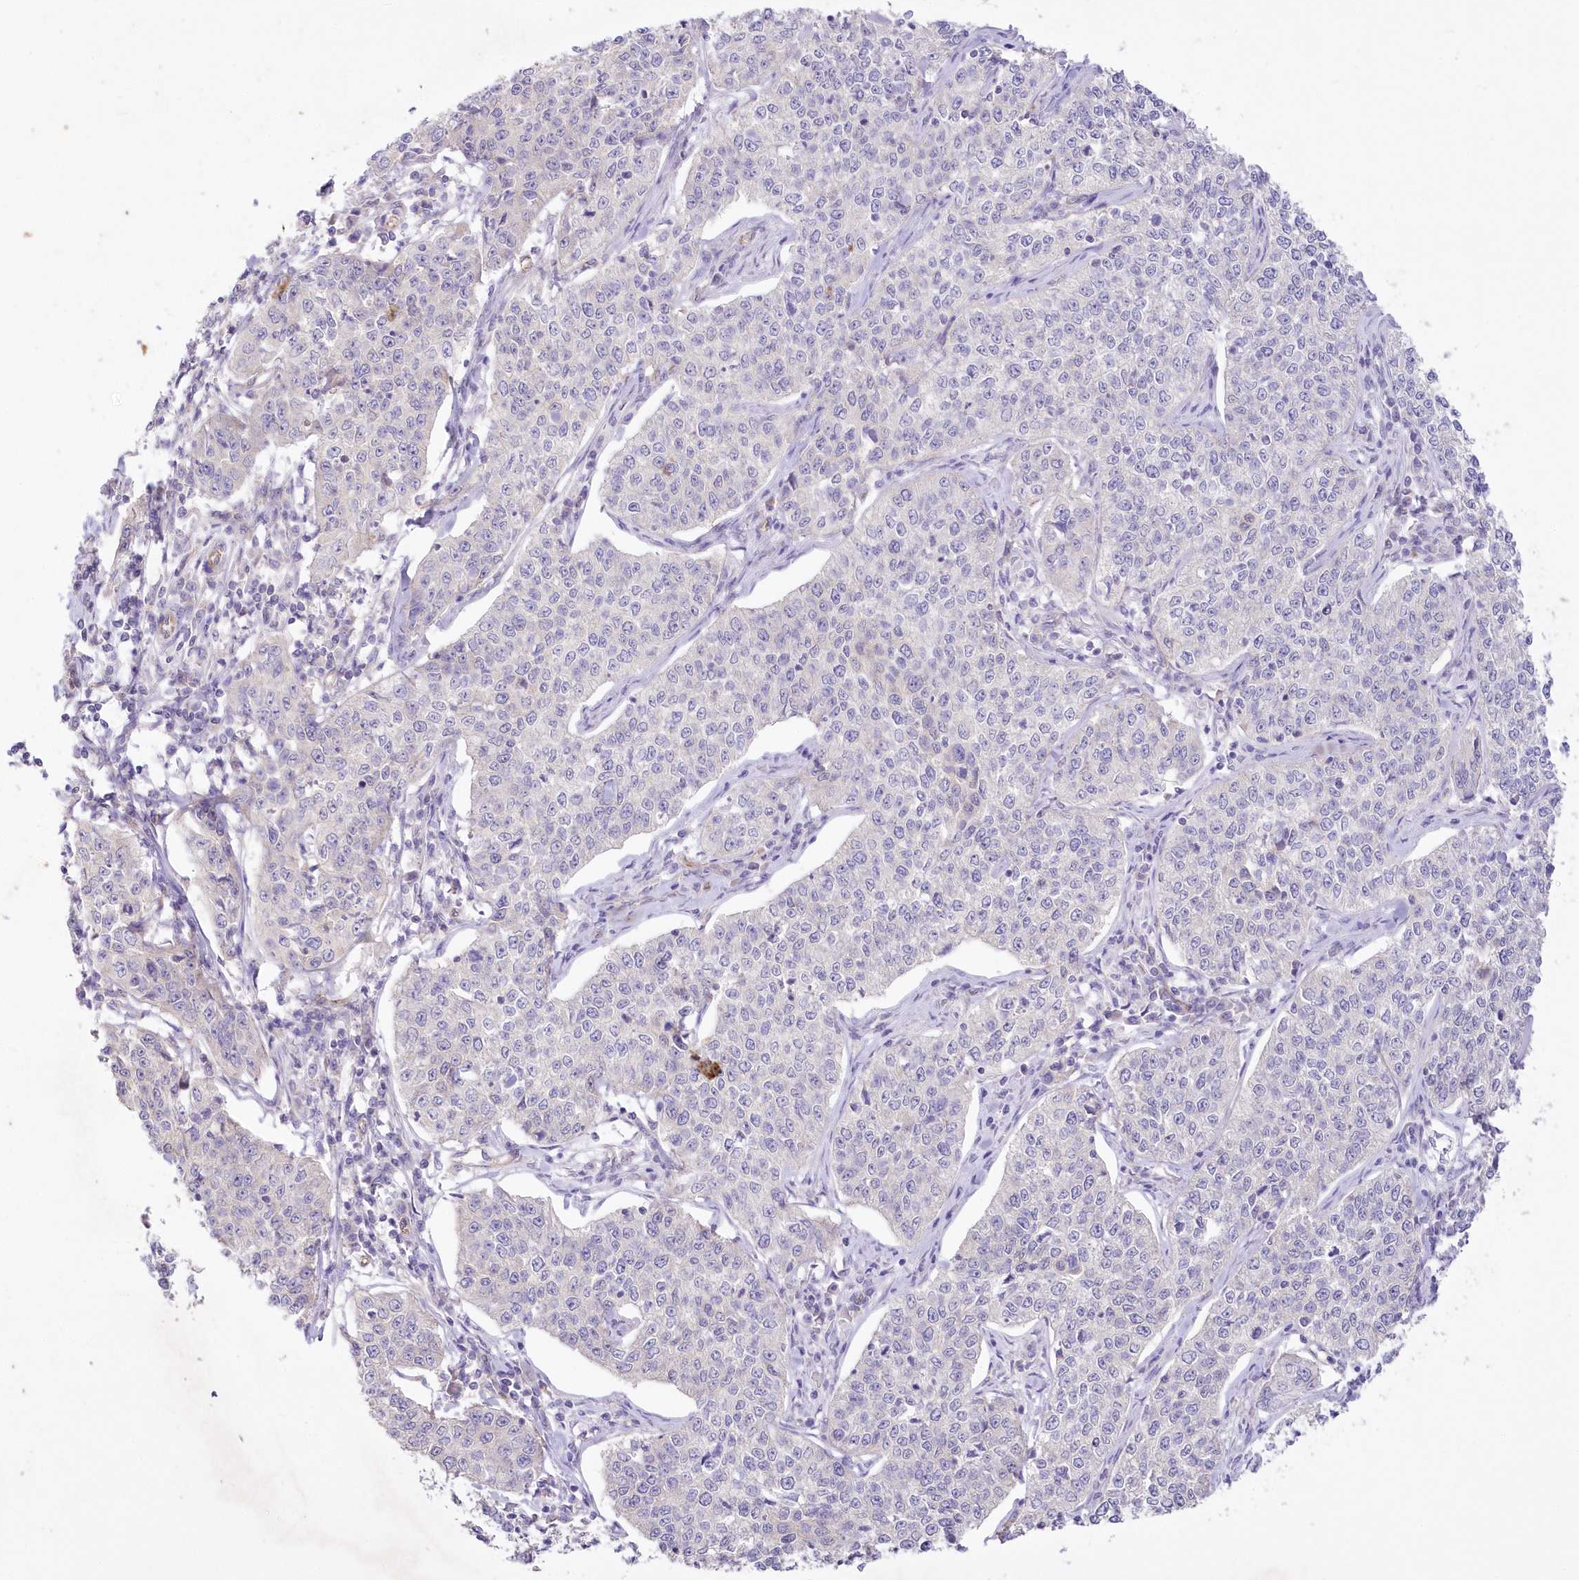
{"staining": {"intensity": "negative", "quantity": "none", "location": "none"}, "tissue": "cervical cancer", "cell_type": "Tumor cells", "image_type": "cancer", "snomed": [{"axis": "morphology", "description": "Squamous cell carcinoma, NOS"}, {"axis": "topography", "description": "Cervix"}], "caption": "Immunohistochemistry image of neoplastic tissue: human cervical squamous cell carcinoma stained with DAB (3,3'-diaminobenzidine) shows no significant protein staining in tumor cells.", "gene": "ITSN2", "patient": {"sex": "female", "age": 35}}